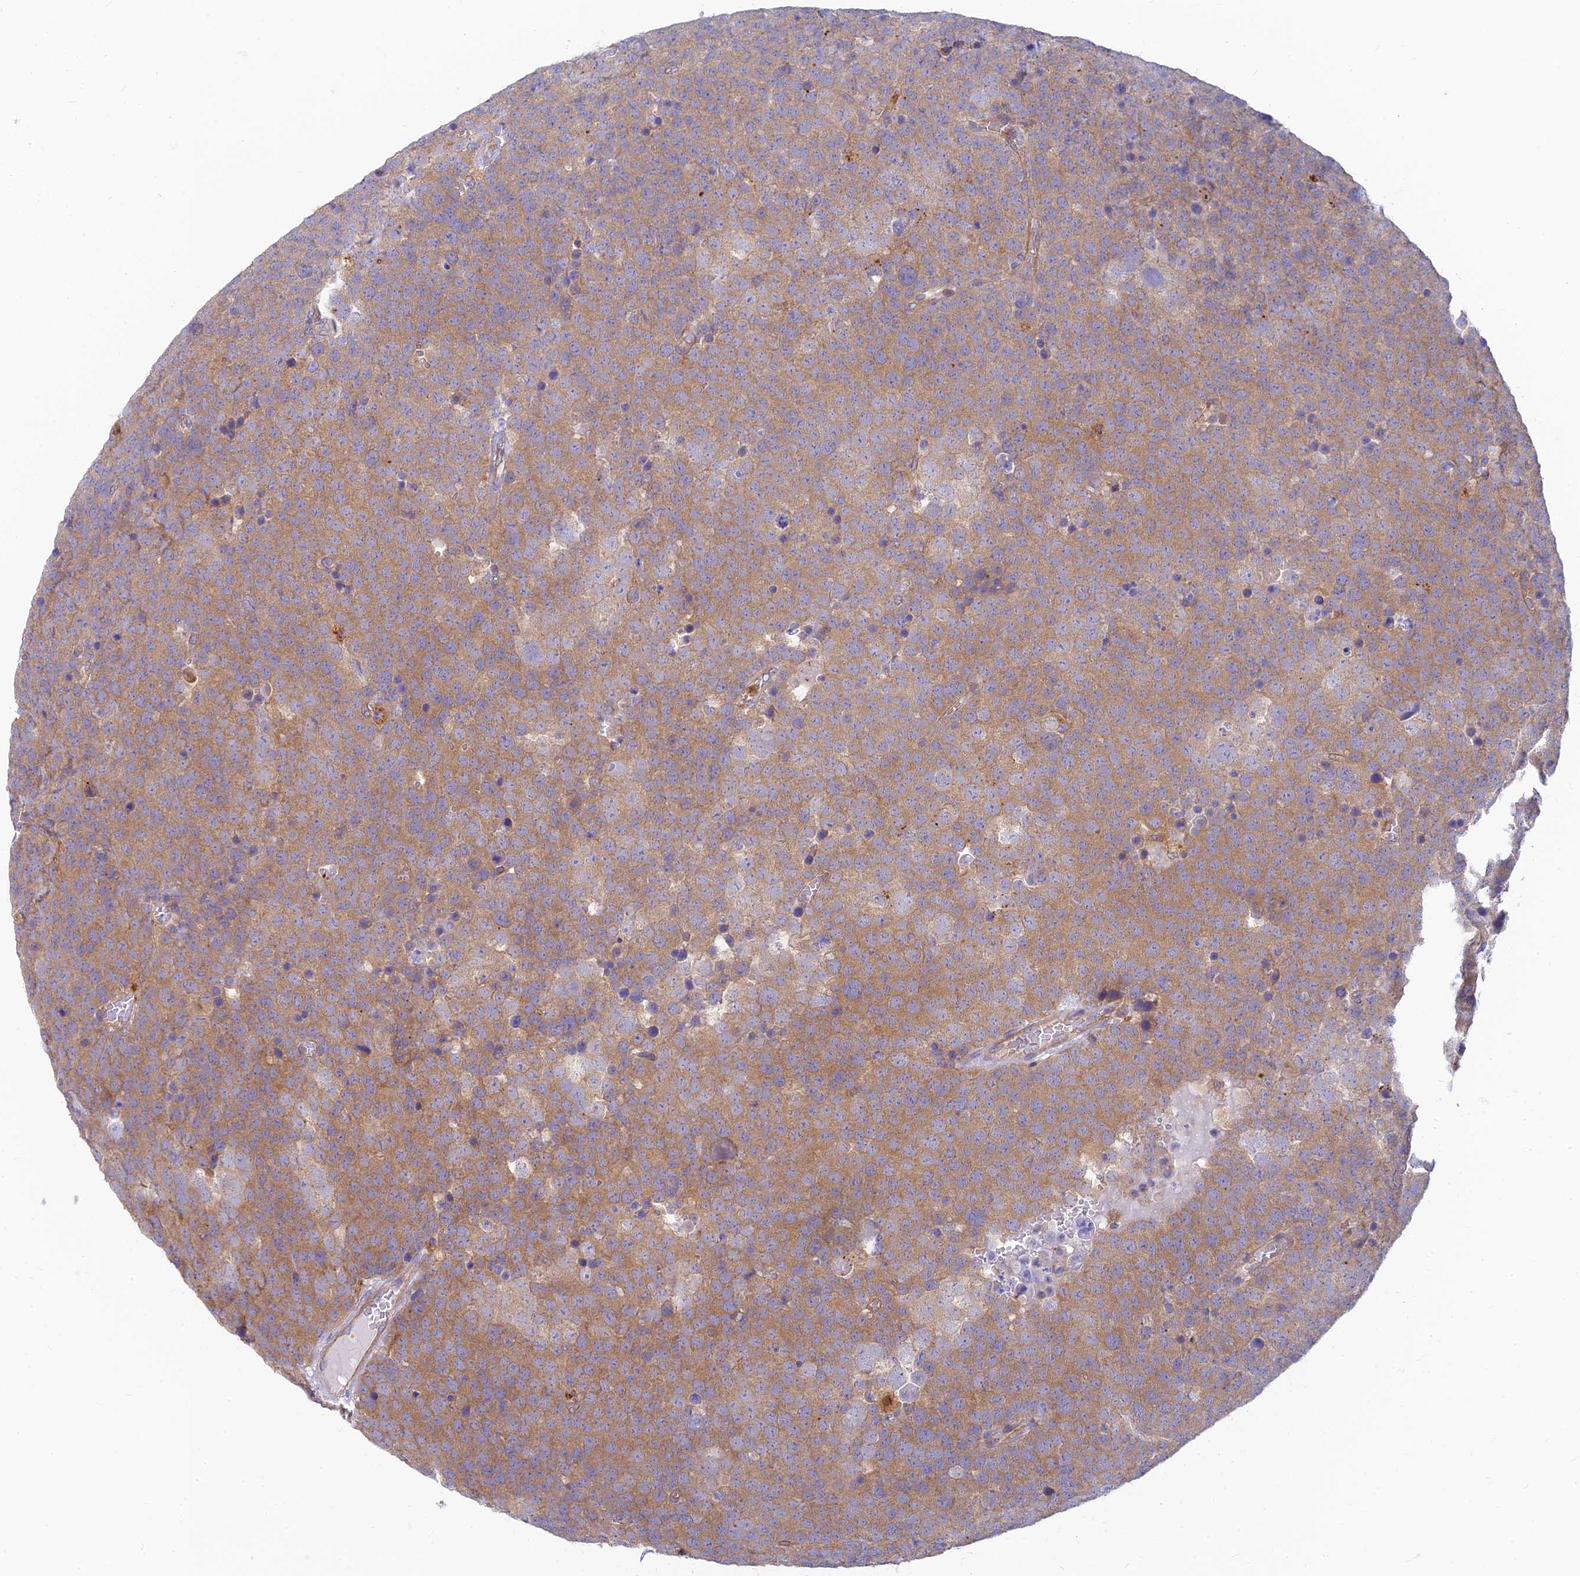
{"staining": {"intensity": "moderate", "quantity": "25%-75%", "location": "cytoplasmic/membranous"}, "tissue": "testis cancer", "cell_type": "Tumor cells", "image_type": "cancer", "snomed": [{"axis": "morphology", "description": "Seminoma, NOS"}, {"axis": "topography", "description": "Testis"}], "caption": "IHC (DAB (3,3'-diaminobenzidine)) staining of seminoma (testis) exhibits moderate cytoplasmic/membranous protein positivity in about 25%-75% of tumor cells.", "gene": "STRN4", "patient": {"sex": "male", "age": 71}}